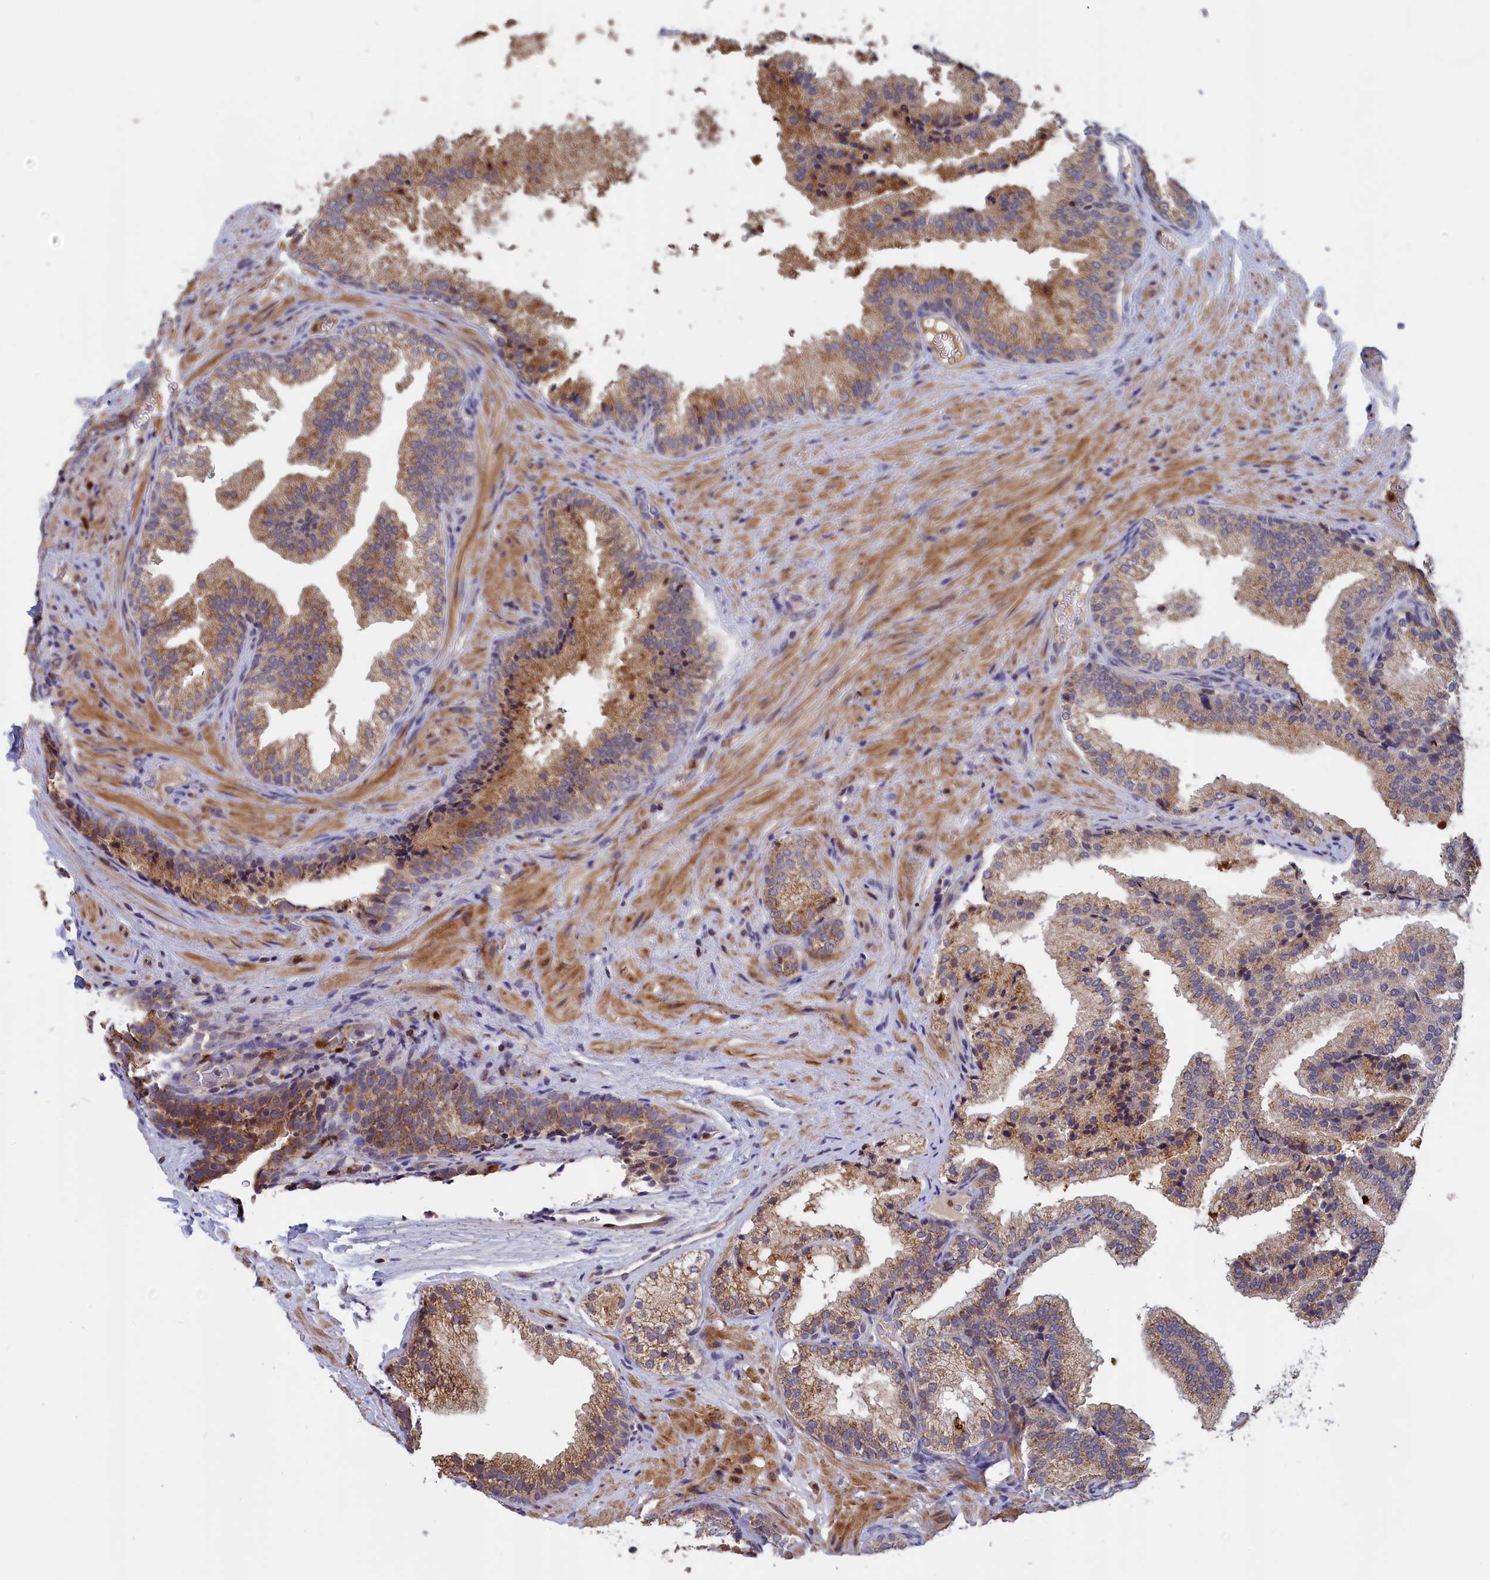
{"staining": {"intensity": "moderate", "quantity": ">75%", "location": "cytoplasmic/membranous"}, "tissue": "prostate", "cell_type": "Glandular cells", "image_type": "normal", "snomed": [{"axis": "morphology", "description": "Normal tissue, NOS"}, {"axis": "topography", "description": "Prostate"}], "caption": "This photomicrograph exhibits immunohistochemistry staining of unremarkable prostate, with medium moderate cytoplasmic/membranous expression in approximately >75% of glandular cells.", "gene": "EPB41L4B", "patient": {"sex": "male", "age": 76}}